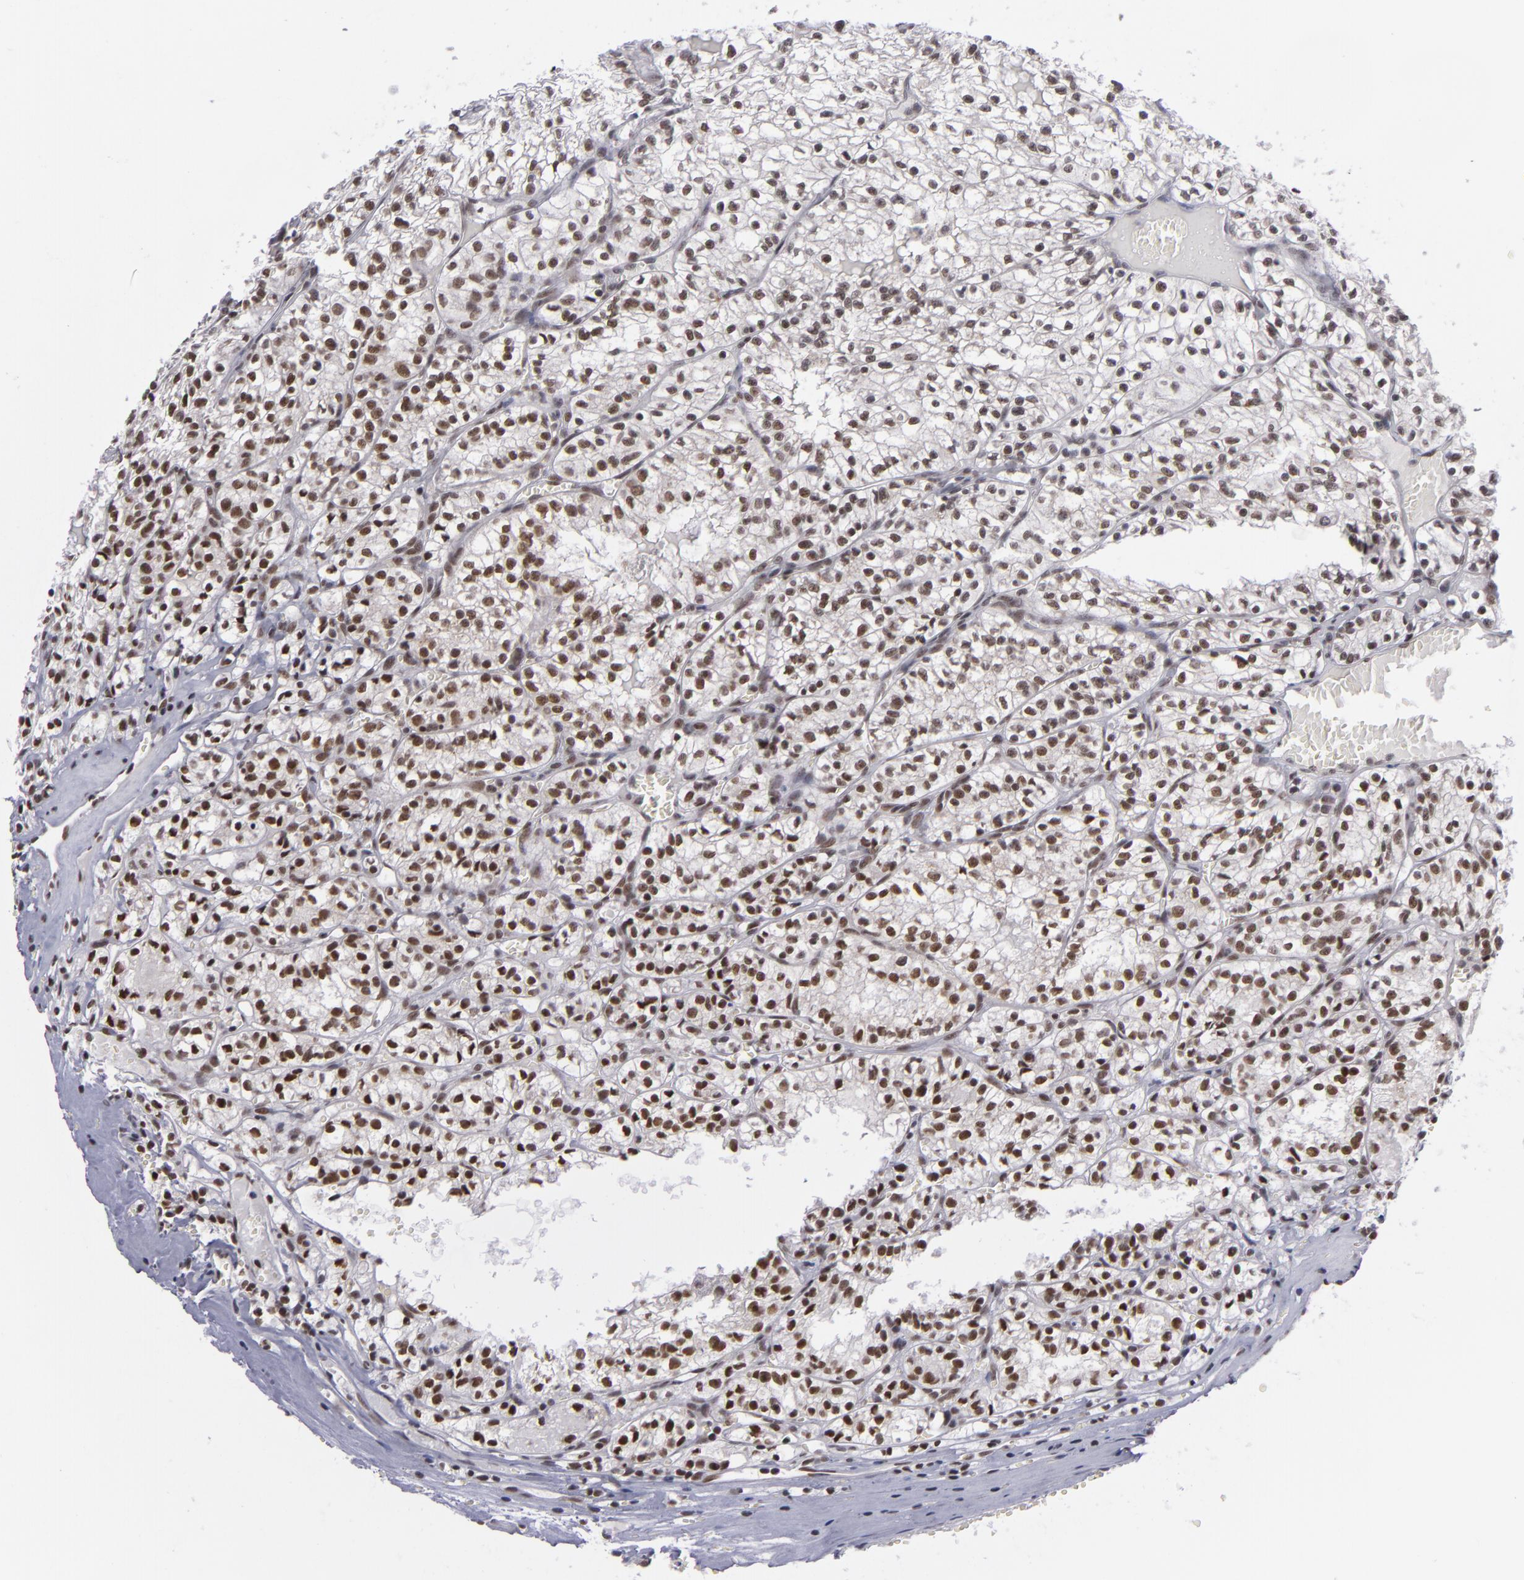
{"staining": {"intensity": "moderate", "quantity": ">75%", "location": "nuclear"}, "tissue": "renal cancer", "cell_type": "Tumor cells", "image_type": "cancer", "snomed": [{"axis": "morphology", "description": "Adenocarcinoma, NOS"}, {"axis": "topography", "description": "Kidney"}], "caption": "Immunohistochemical staining of human adenocarcinoma (renal) demonstrates medium levels of moderate nuclear staining in about >75% of tumor cells. Using DAB (brown) and hematoxylin (blue) stains, captured at high magnification using brightfield microscopy.", "gene": "MLLT3", "patient": {"sex": "male", "age": 61}}